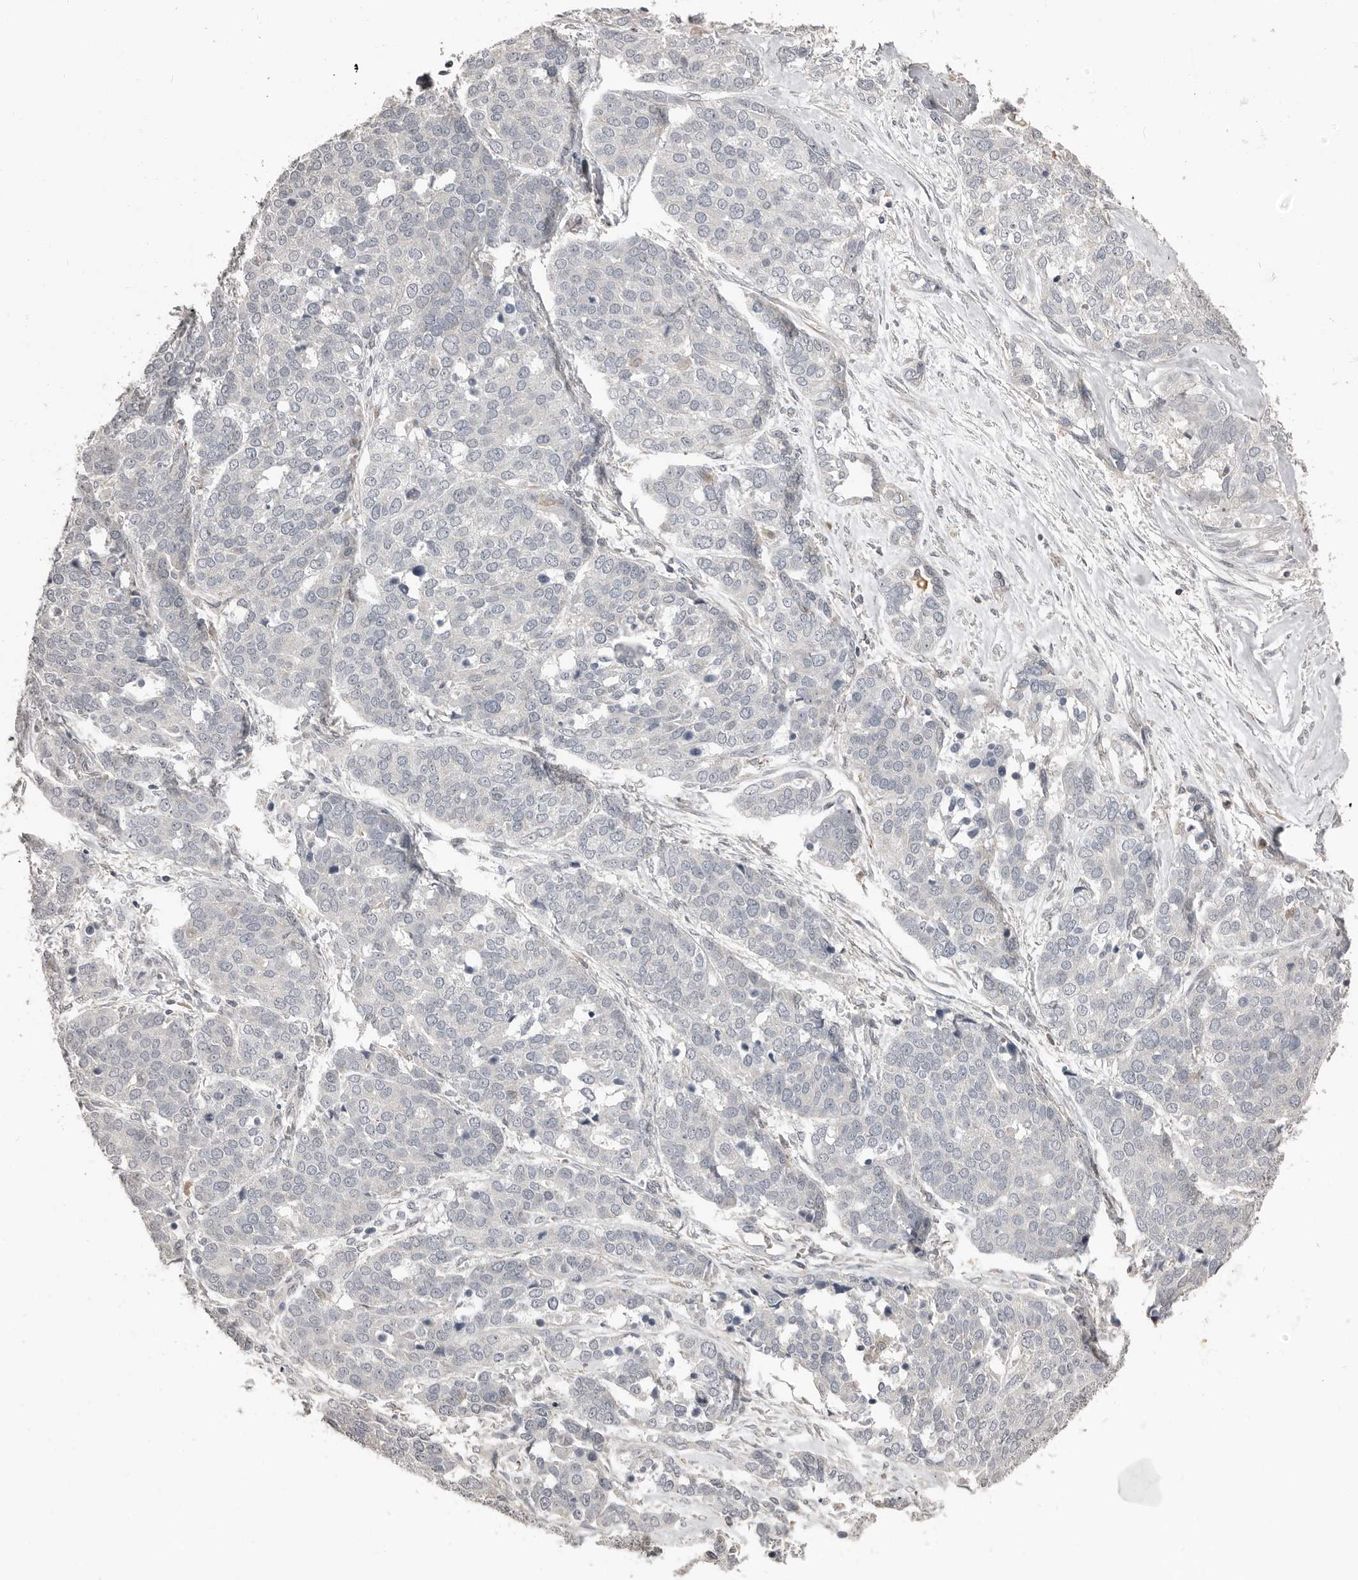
{"staining": {"intensity": "negative", "quantity": "none", "location": "none"}, "tissue": "ovarian cancer", "cell_type": "Tumor cells", "image_type": "cancer", "snomed": [{"axis": "morphology", "description": "Cystadenocarcinoma, serous, NOS"}, {"axis": "topography", "description": "Ovary"}], "caption": "Protein analysis of serous cystadenocarcinoma (ovarian) shows no significant staining in tumor cells.", "gene": "KCNJ8", "patient": {"sex": "female", "age": 44}}